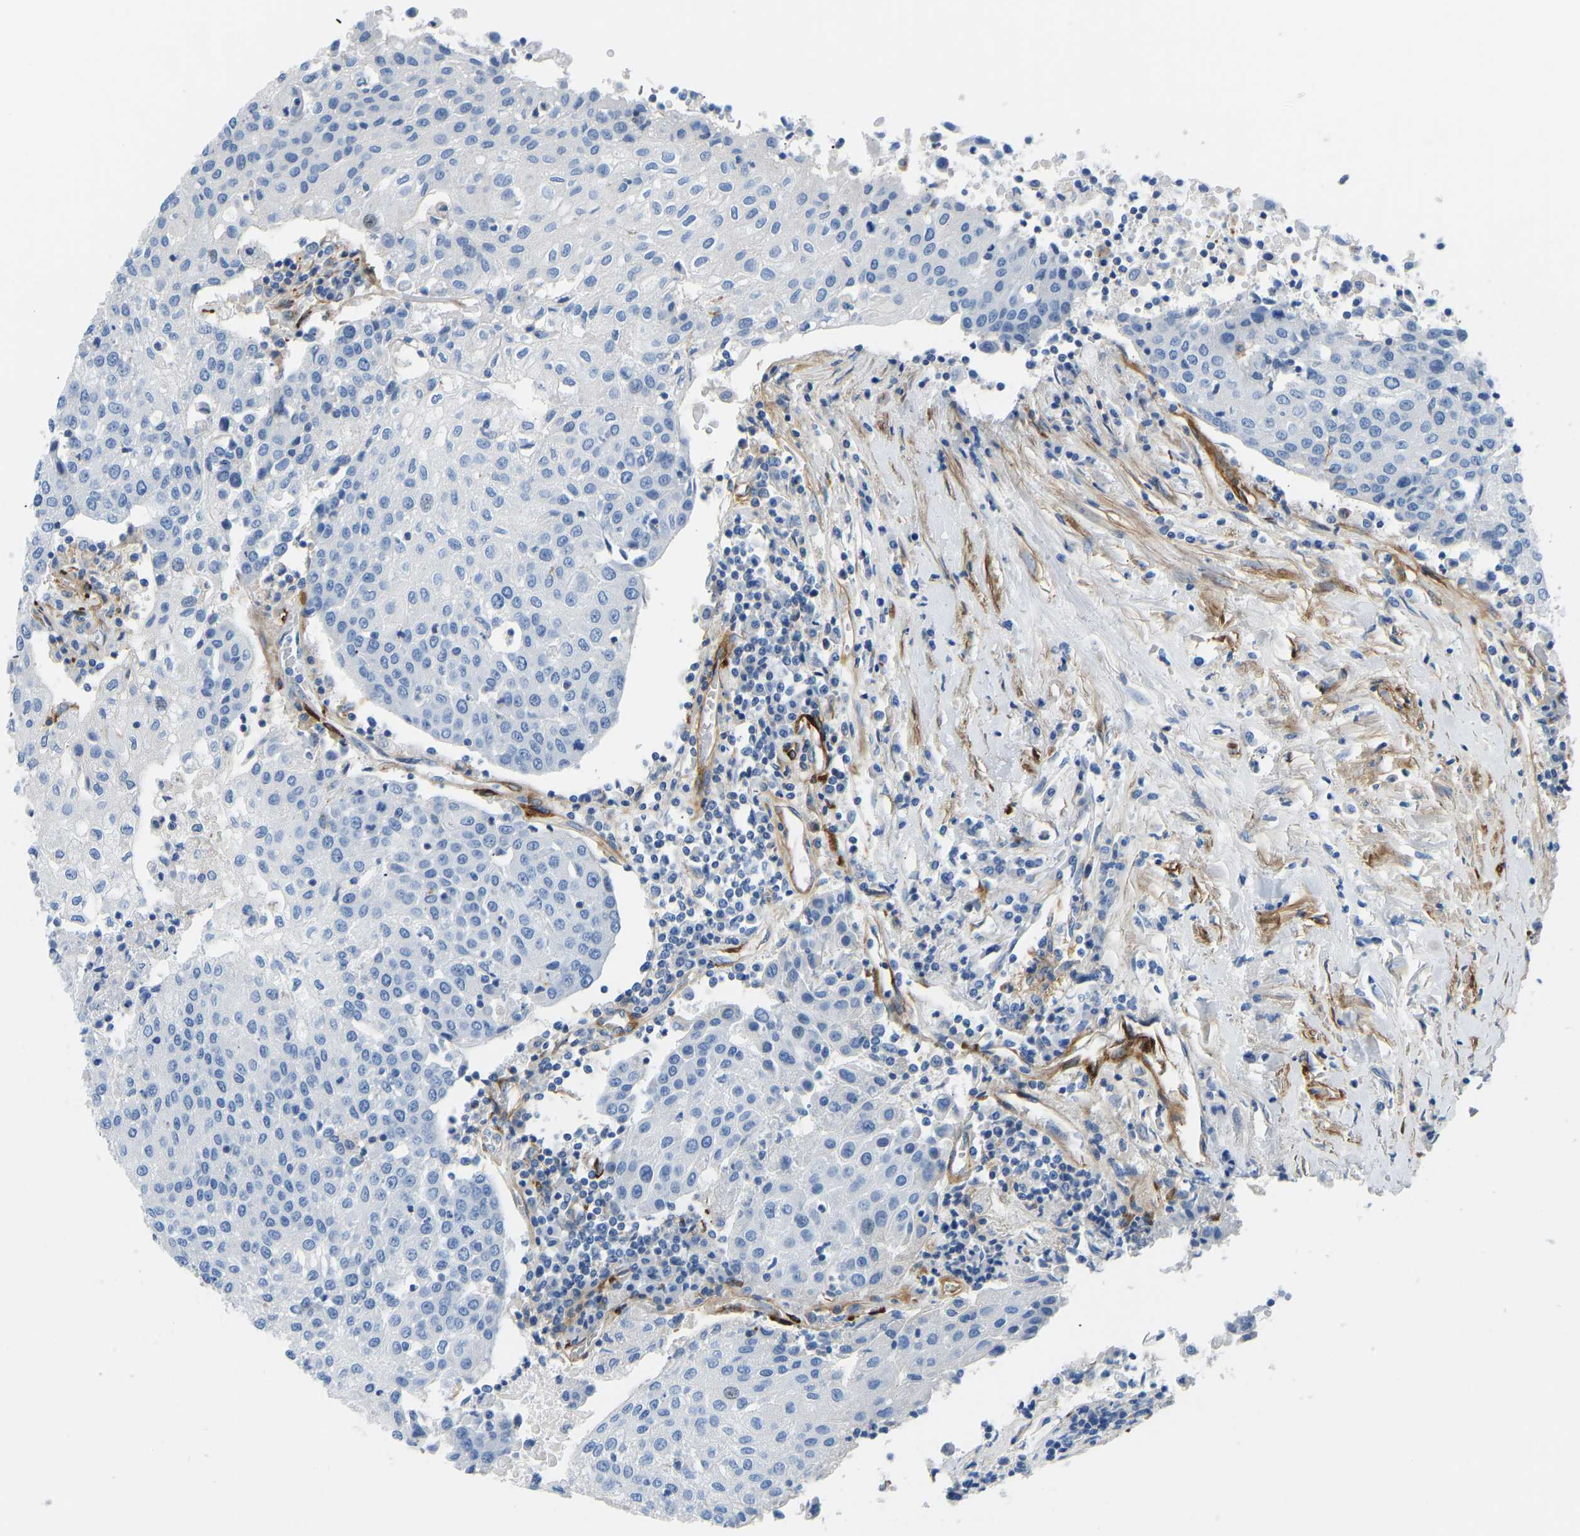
{"staining": {"intensity": "negative", "quantity": "none", "location": "none"}, "tissue": "urothelial cancer", "cell_type": "Tumor cells", "image_type": "cancer", "snomed": [{"axis": "morphology", "description": "Urothelial carcinoma, High grade"}, {"axis": "topography", "description": "Urinary bladder"}], "caption": "Tumor cells are negative for protein expression in human urothelial cancer.", "gene": "COL15A1", "patient": {"sex": "female", "age": 85}}